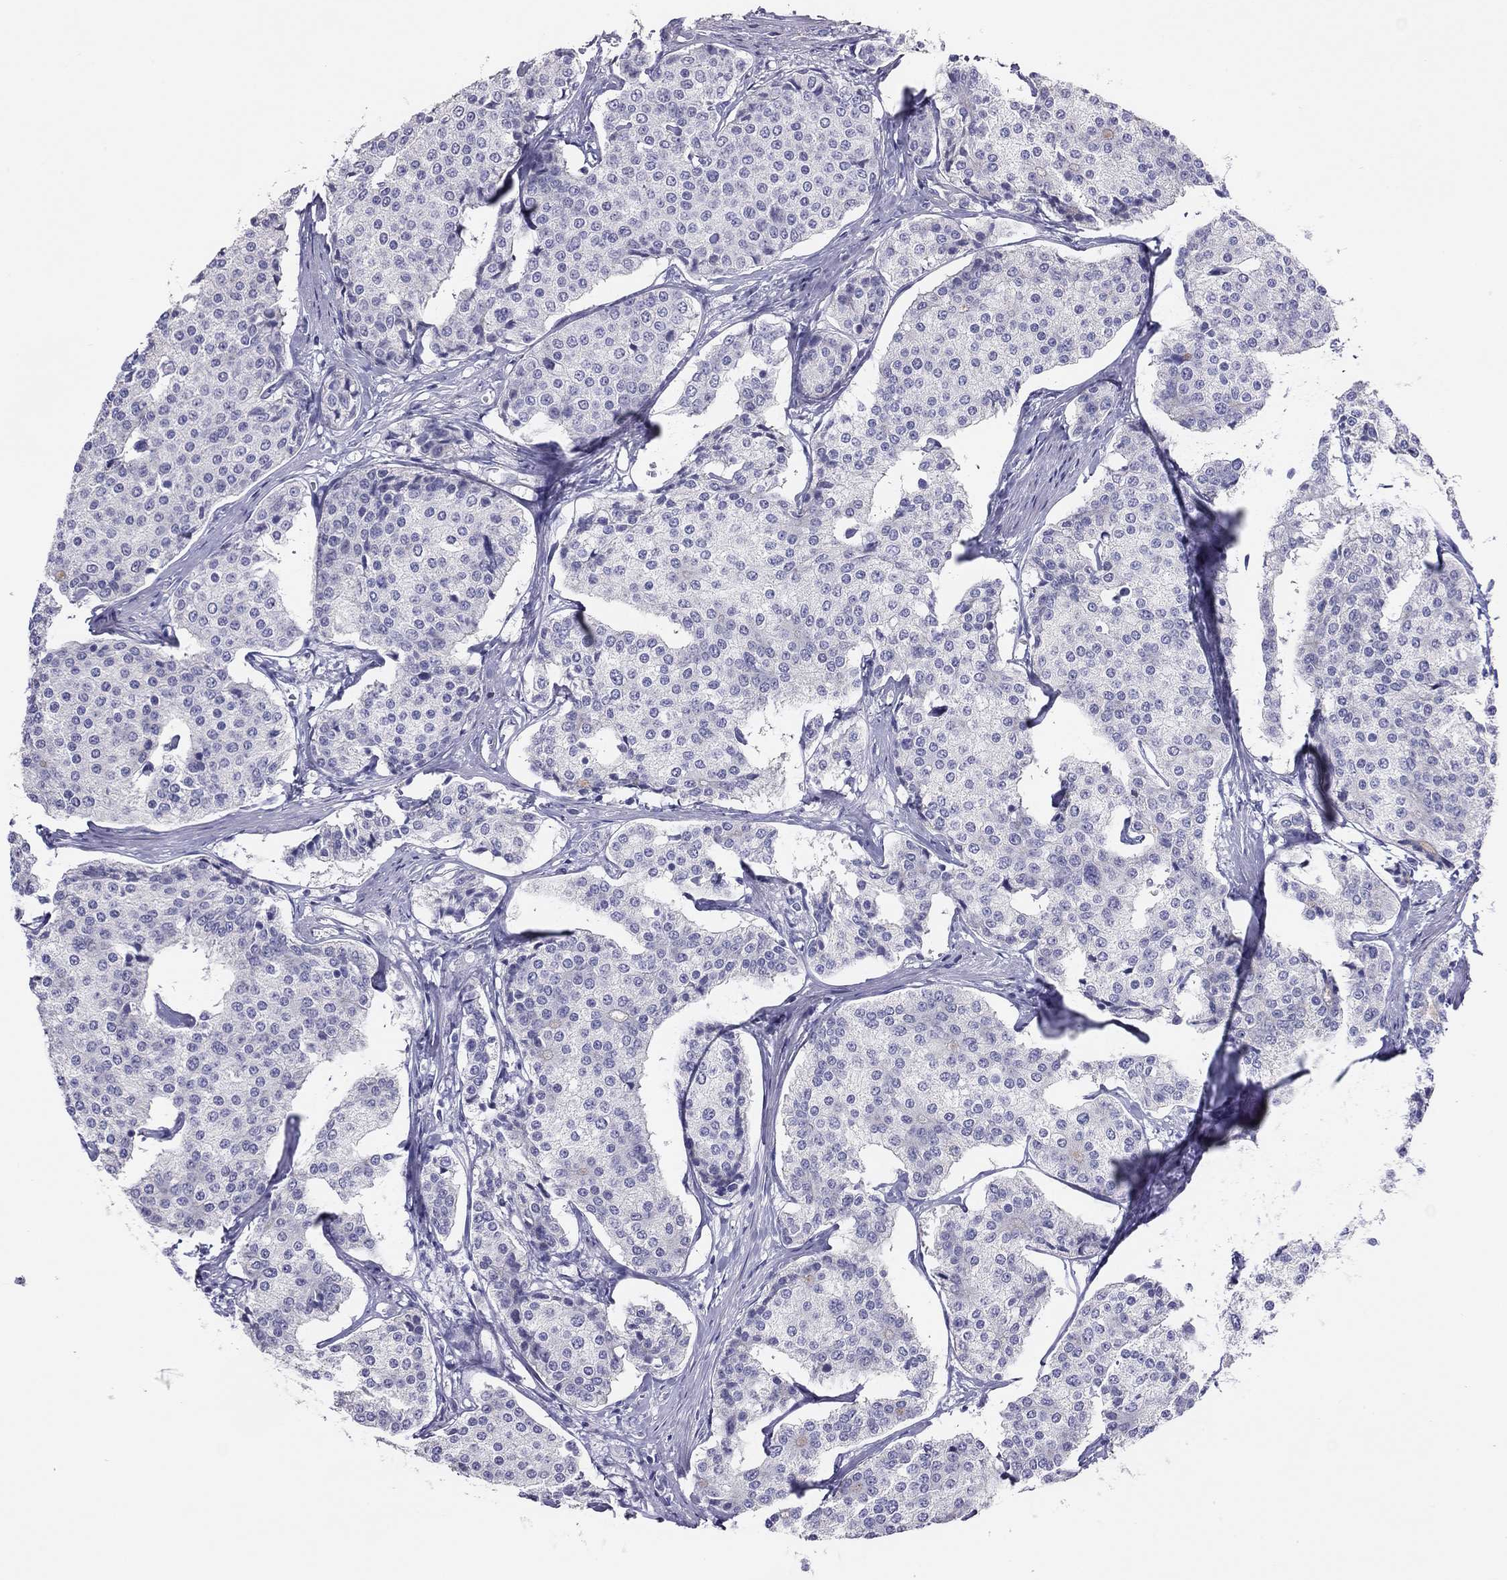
{"staining": {"intensity": "negative", "quantity": "none", "location": "none"}, "tissue": "carcinoid", "cell_type": "Tumor cells", "image_type": "cancer", "snomed": [{"axis": "morphology", "description": "Carcinoid, malignant, NOS"}, {"axis": "topography", "description": "Small intestine"}], "caption": "Immunohistochemical staining of human carcinoid (malignant) reveals no significant positivity in tumor cells. The staining is performed using DAB (3,3'-diaminobenzidine) brown chromogen with nuclei counter-stained in using hematoxylin.", "gene": "MGAT4C", "patient": {"sex": "female", "age": 65}}